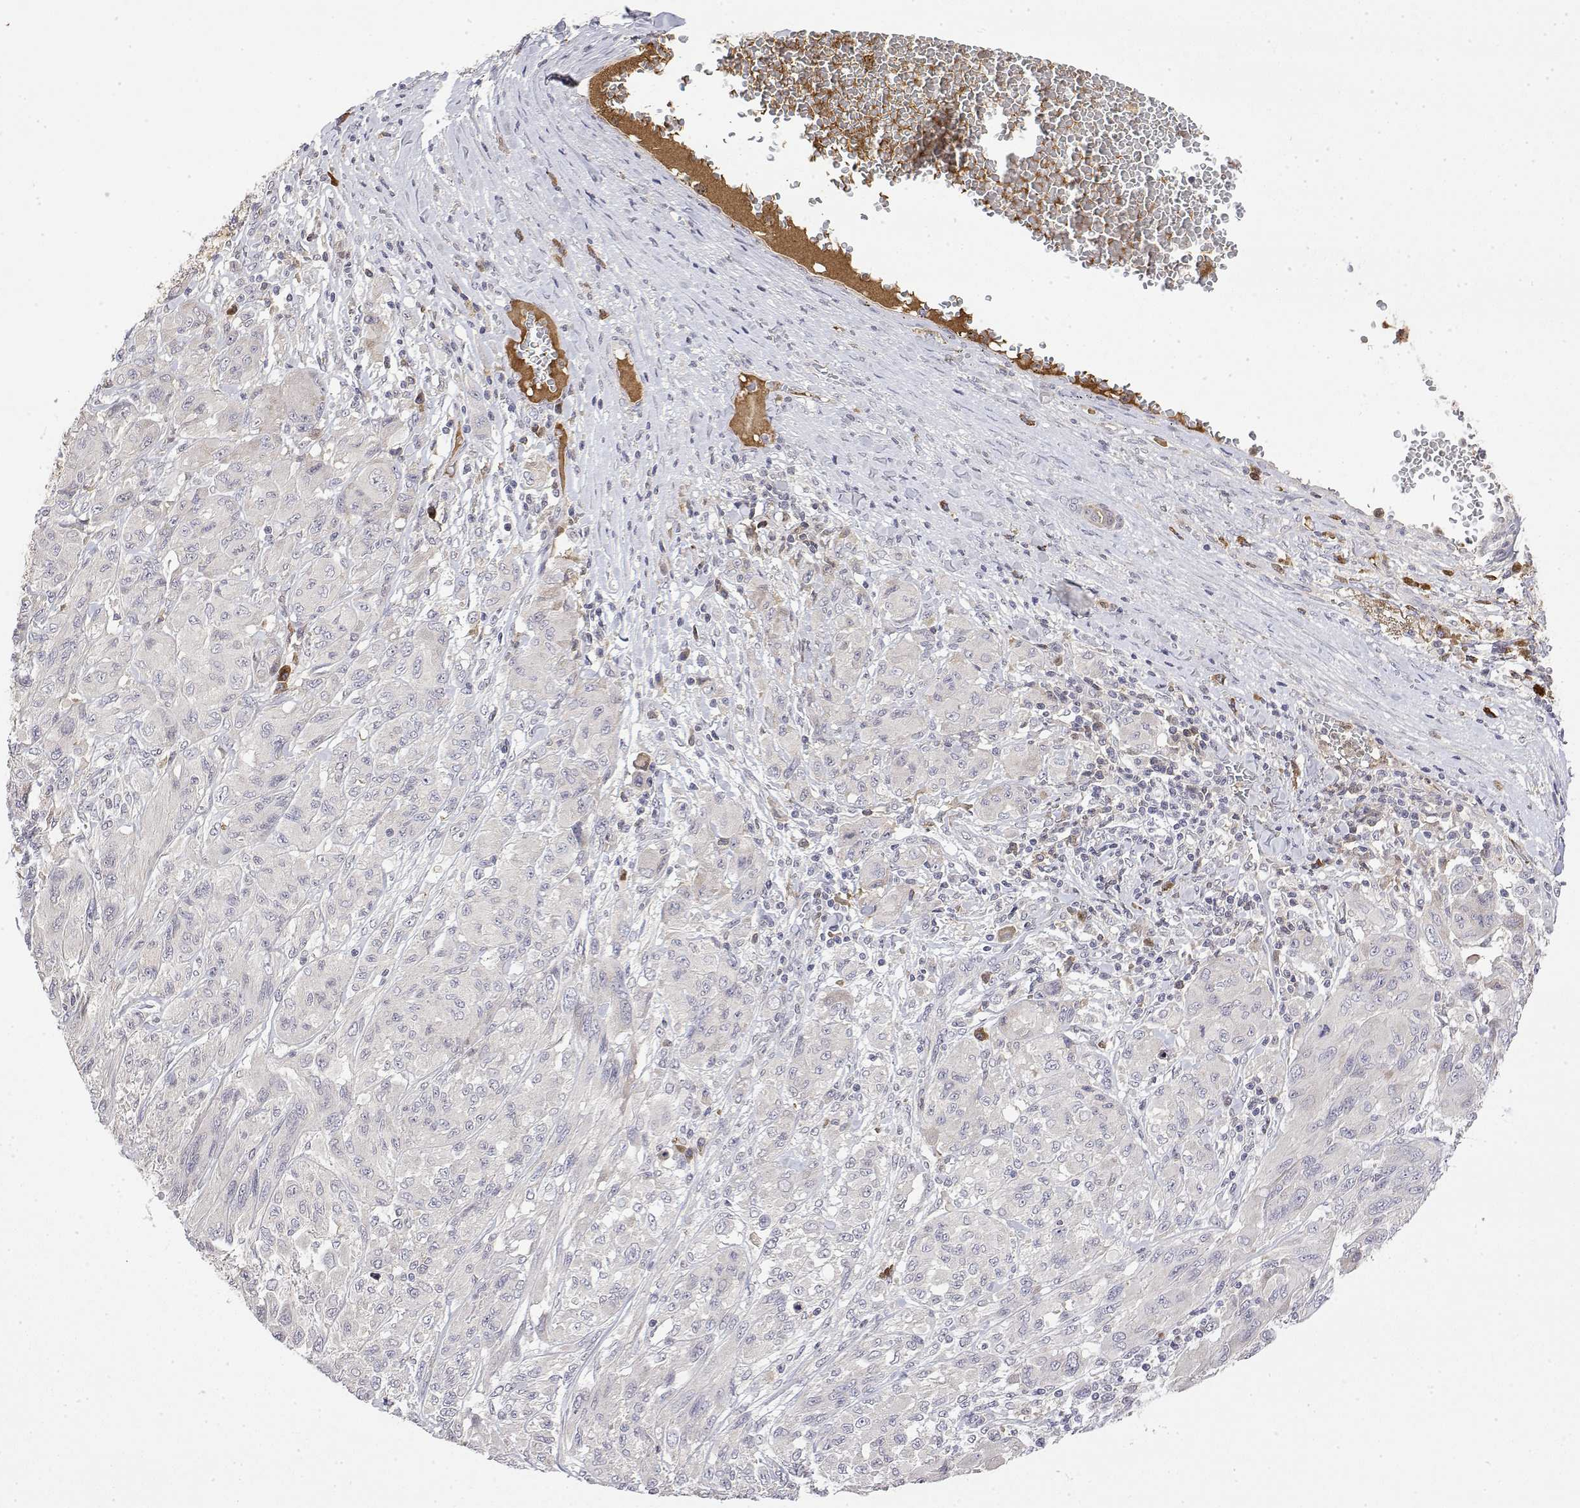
{"staining": {"intensity": "negative", "quantity": "none", "location": "none"}, "tissue": "melanoma", "cell_type": "Tumor cells", "image_type": "cancer", "snomed": [{"axis": "morphology", "description": "Malignant melanoma, NOS"}, {"axis": "topography", "description": "Skin"}], "caption": "Protein analysis of melanoma displays no significant expression in tumor cells.", "gene": "IGFBP4", "patient": {"sex": "female", "age": 91}}